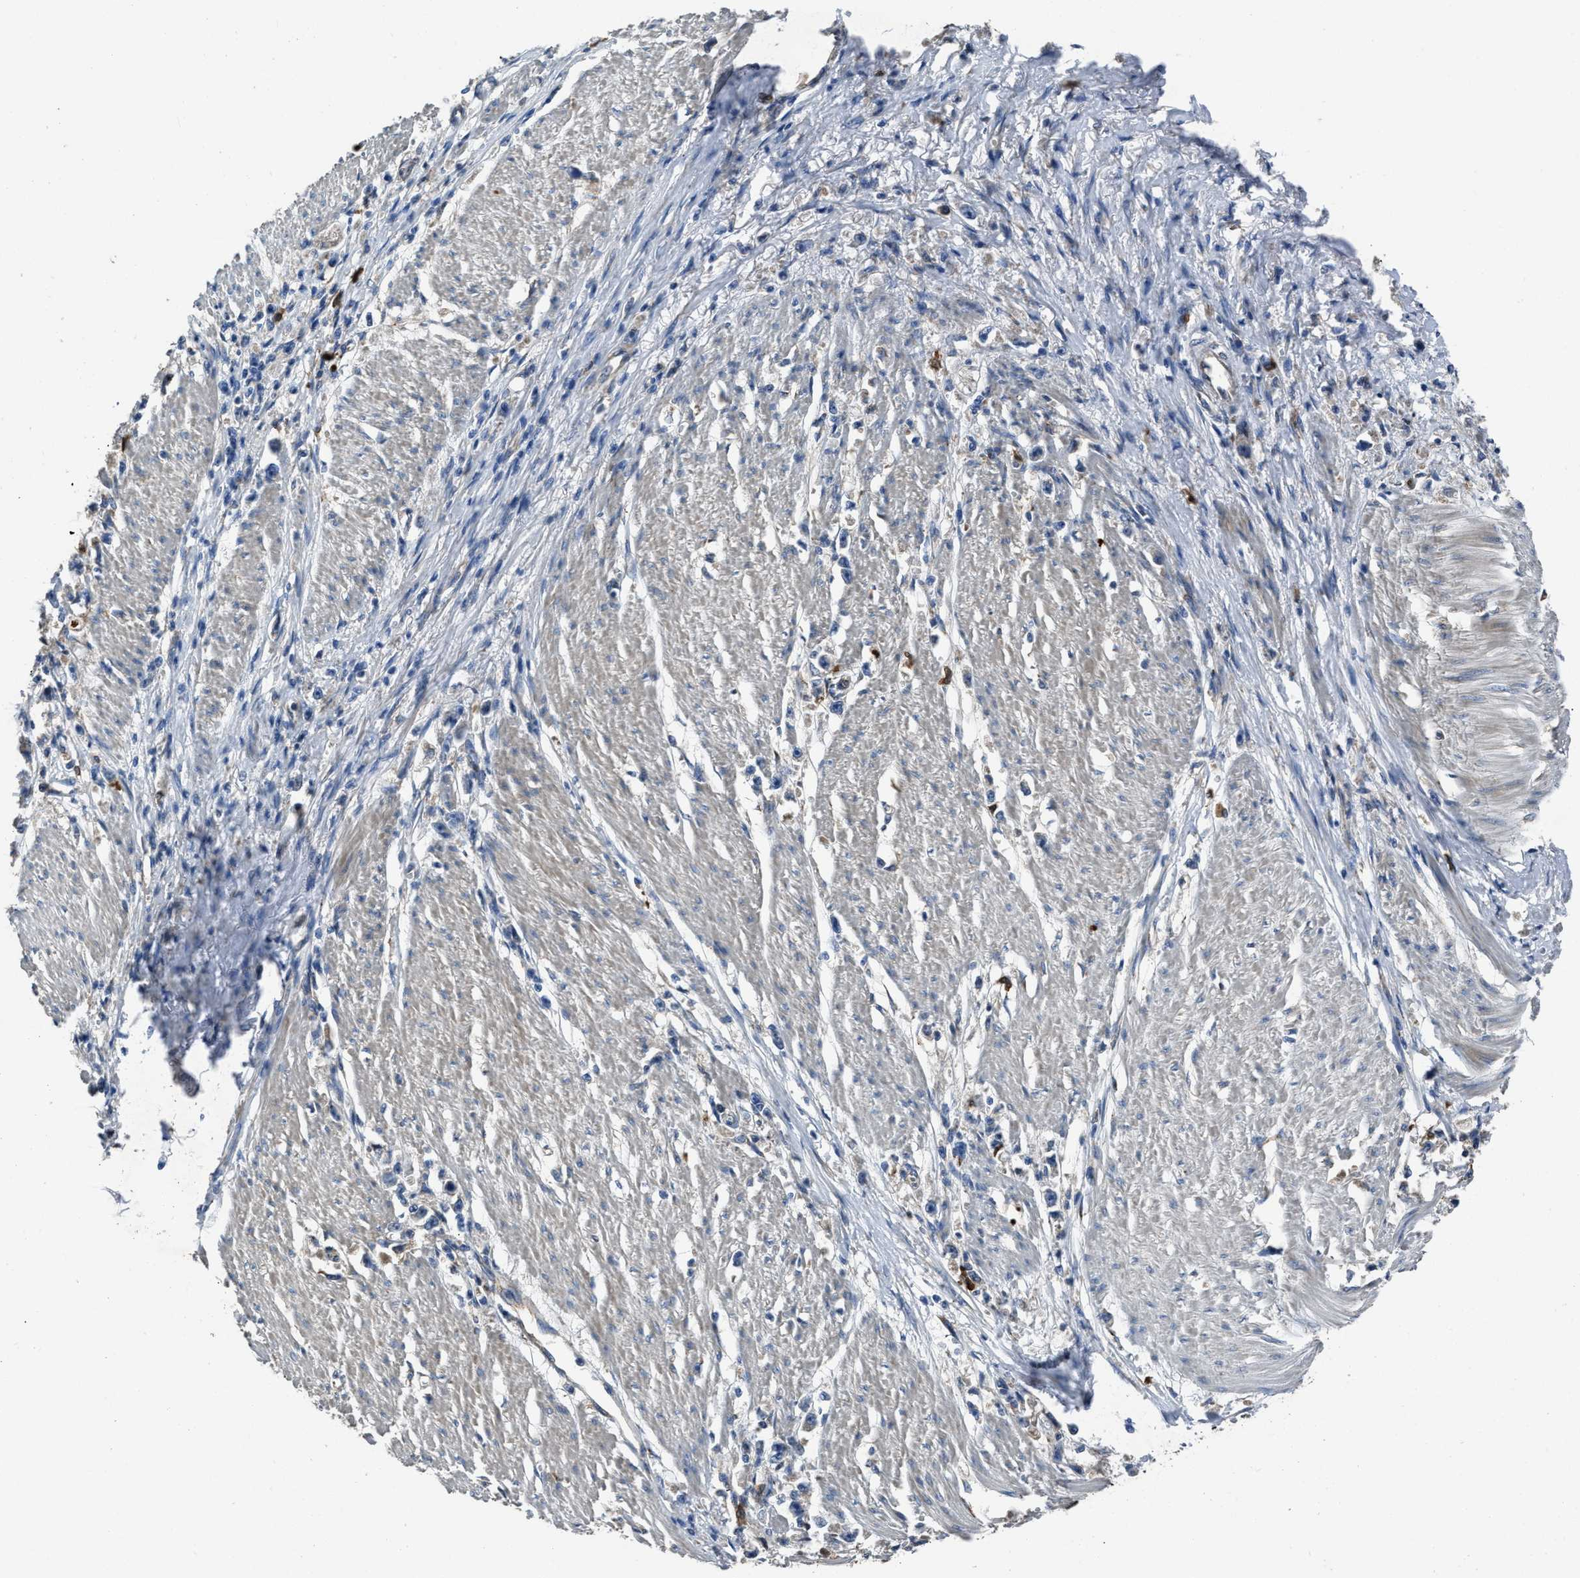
{"staining": {"intensity": "negative", "quantity": "none", "location": "none"}, "tissue": "stomach cancer", "cell_type": "Tumor cells", "image_type": "cancer", "snomed": [{"axis": "morphology", "description": "Adenocarcinoma, NOS"}, {"axis": "topography", "description": "Stomach"}], "caption": "Immunohistochemistry (IHC) image of human stomach cancer (adenocarcinoma) stained for a protein (brown), which shows no positivity in tumor cells.", "gene": "ANGPT1", "patient": {"sex": "female", "age": 59}}